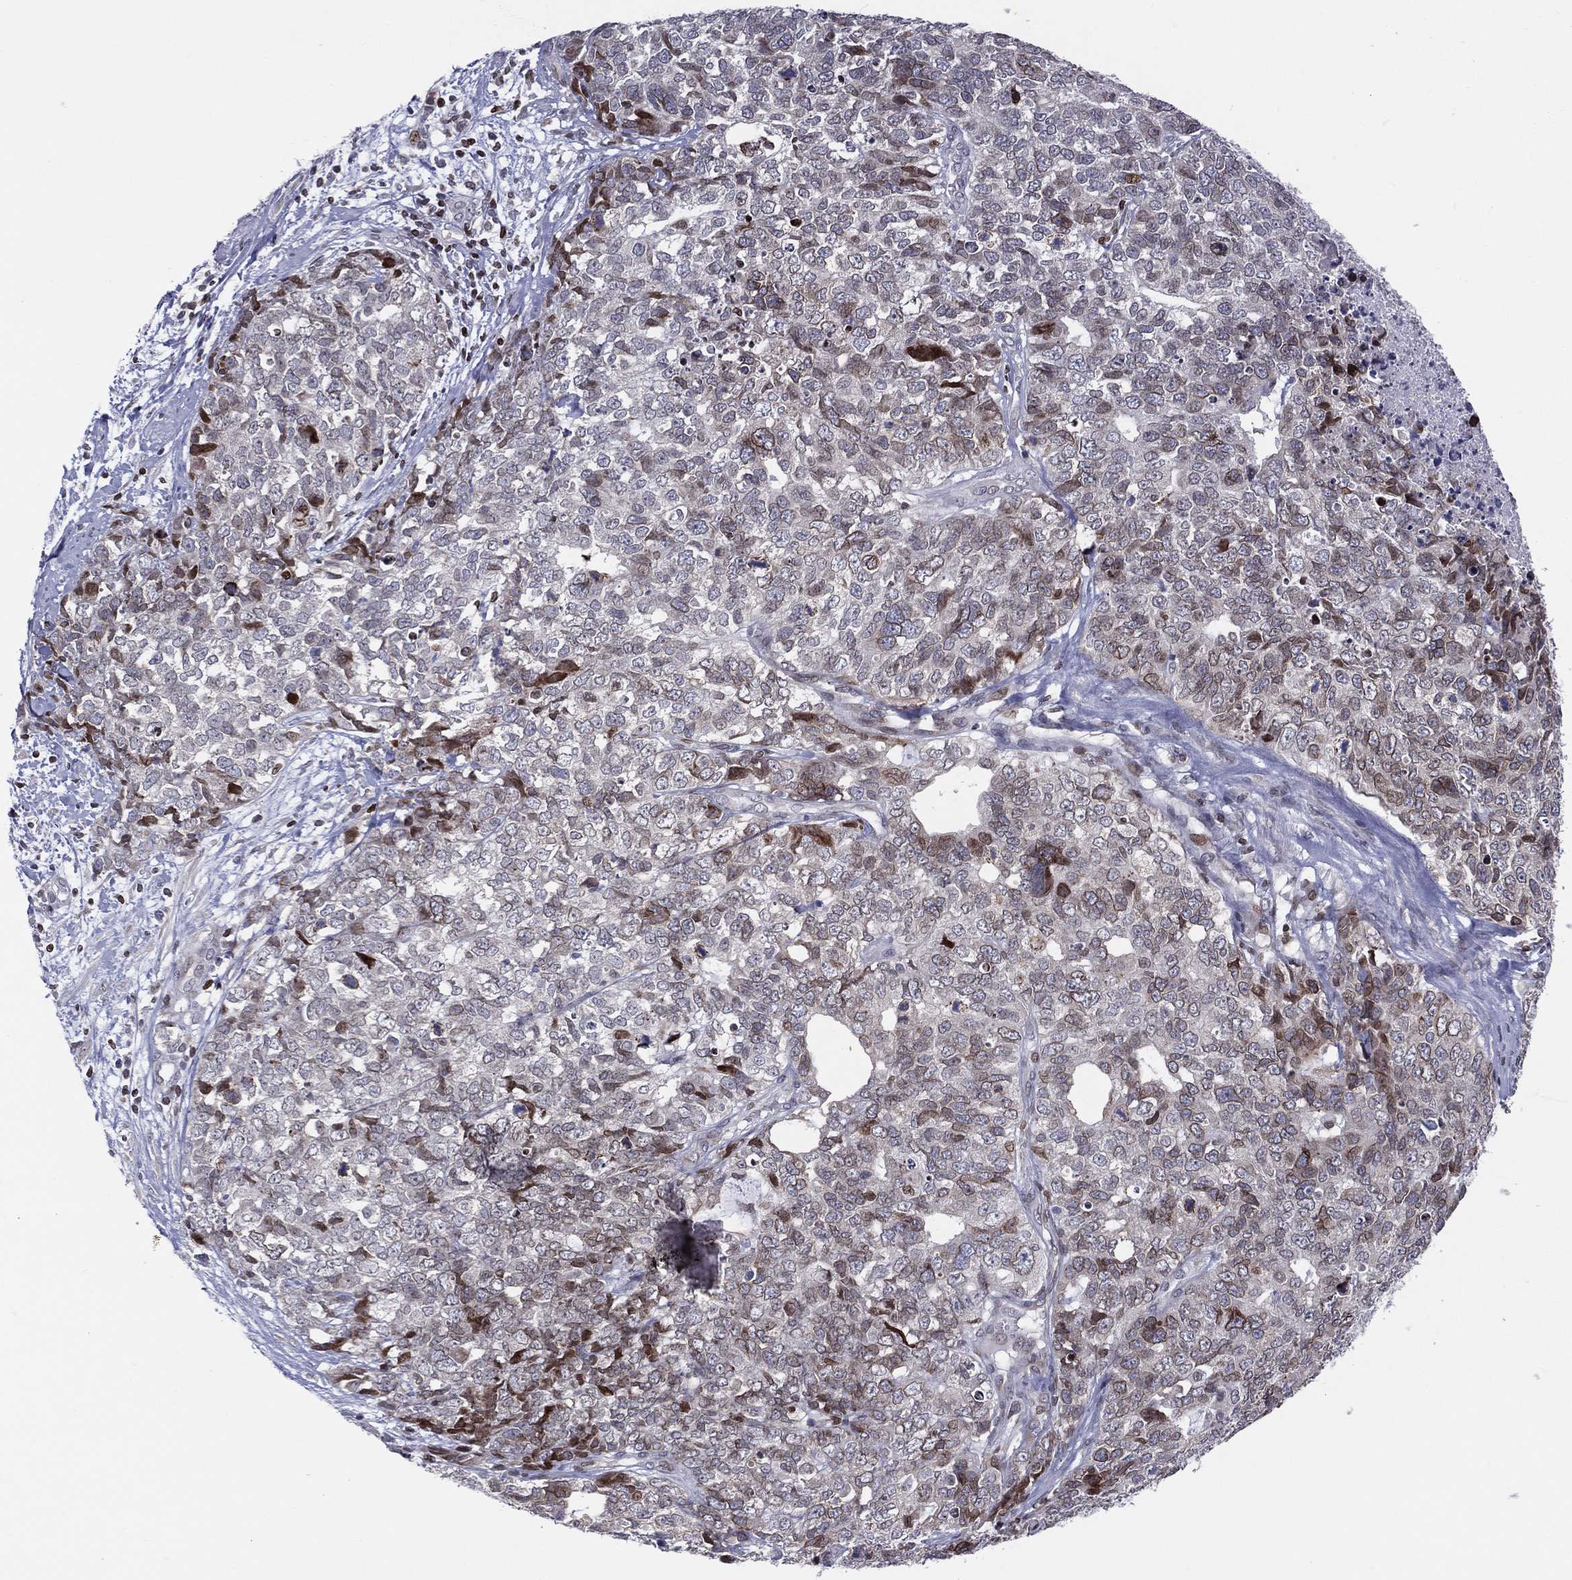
{"staining": {"intensity": "moderate", "quantity": "<25%", "location": "cytoplasmic/membranous,nuclear"}, "tissue": "cervical cancer", "cell_type": "Tumor cells", "image_type": "cancer", "snomed": [{"axis": "morphology", "description": "Squamous cell carcinoma, NOS"}, {"axis": "topography", "description": "Cervix"}], "caption": "A micrograph of human cervical squamous cell carcinoma stained for a protein reveals moderate cytoplasmic/membranous and nuclear brown staining in tumor cells. Using DAB (brown) and hematoxylin (blue) stains, captured at high magnification using brightfield microscopy.", "gene": "DBF4B", "patient": {"sex": "female", "age": 63}}